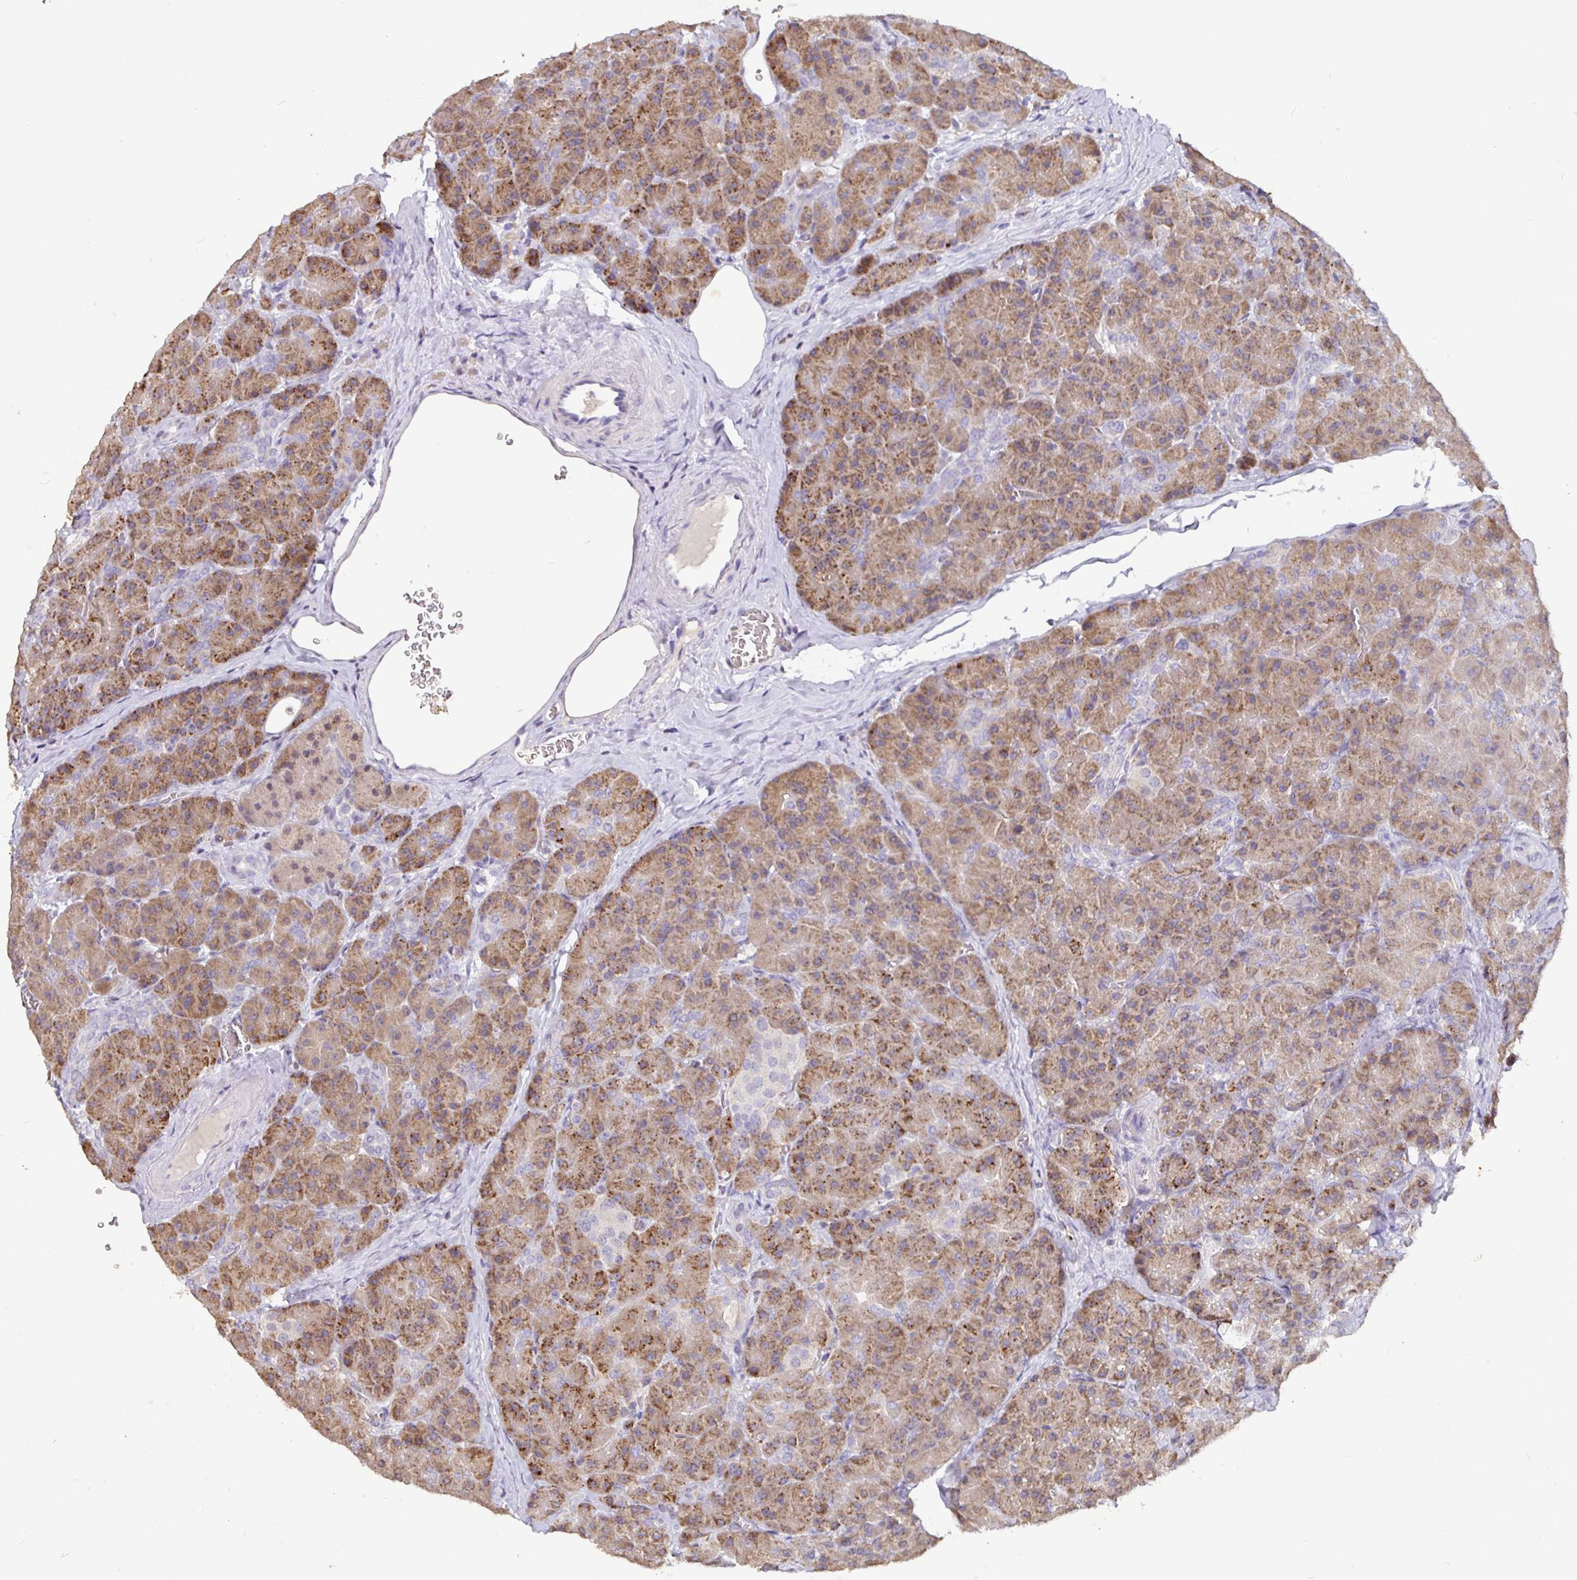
{"staining": {"intensity": "moderate", "quantity": ">75%", "location": "cytoplasmic/membranous"}, "tissue": "pancreas", "cell_type": "Exocrine glandular cells", "image_type": "normal", "snomed": [{"axis": "morphology", "description": "Normal tissue, NOS"}, {"axis": "topography", "description": "Pancreas"}], "caption": "High-magnification brightfield microscopy of unremarkable pancreas stained with DAB (3,3'-diaminobenzidine) (brown) and counterstained with hematoxylin (blue). exocrine glandular cells exhibit moderate cytoplasmic/membranous staining is present in approximately>75% of cells.", "gene": "SHISA4", "patient": {"sex": "male", "age": 57}}